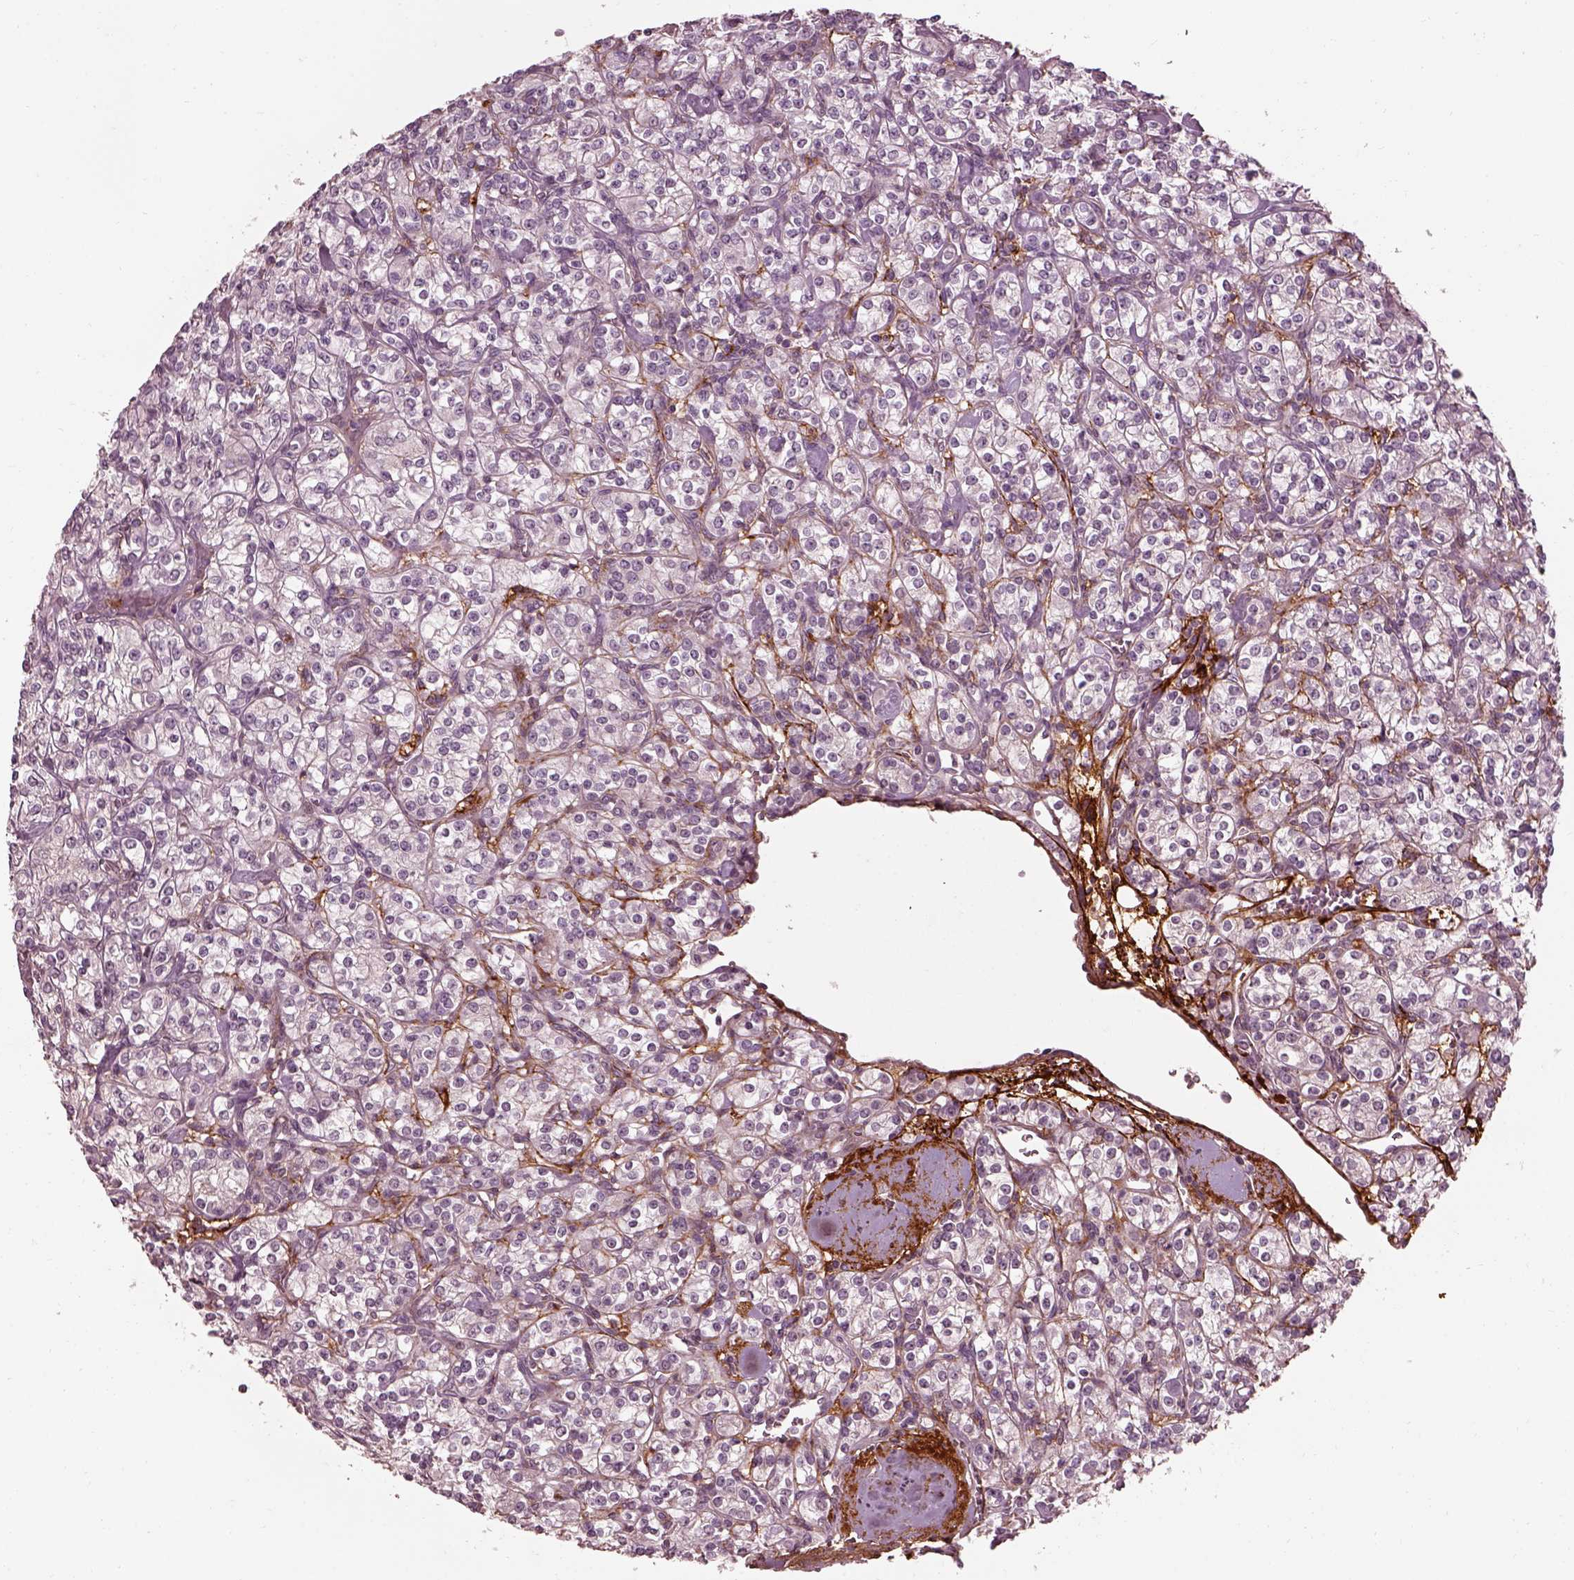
{"staining": {"intensity": "negative", "quantity": "none", "location": "none"}, "tissue": "renal cancer", "cell_type": "Tumor cells", "image_type": "cancer", "snomed": [{"axis": "morphology", "description": "Adenocarcinoma, NOS"}, {"axis": "topography", "description": "Kidney"}], "caption": "Immunohistochemical staining of human adenocarcinoma (renal) displays no significant staining in tumor cells. (Stains: DAB (3,3'-diaminobenzidine) immunohistochemistry (IHC) with hematoxylin counter stain, Microscopy: brightfield microscopy at high magnification).", "gene": "EFEMP1", "patient": {"sex": "male", "age": 77}}